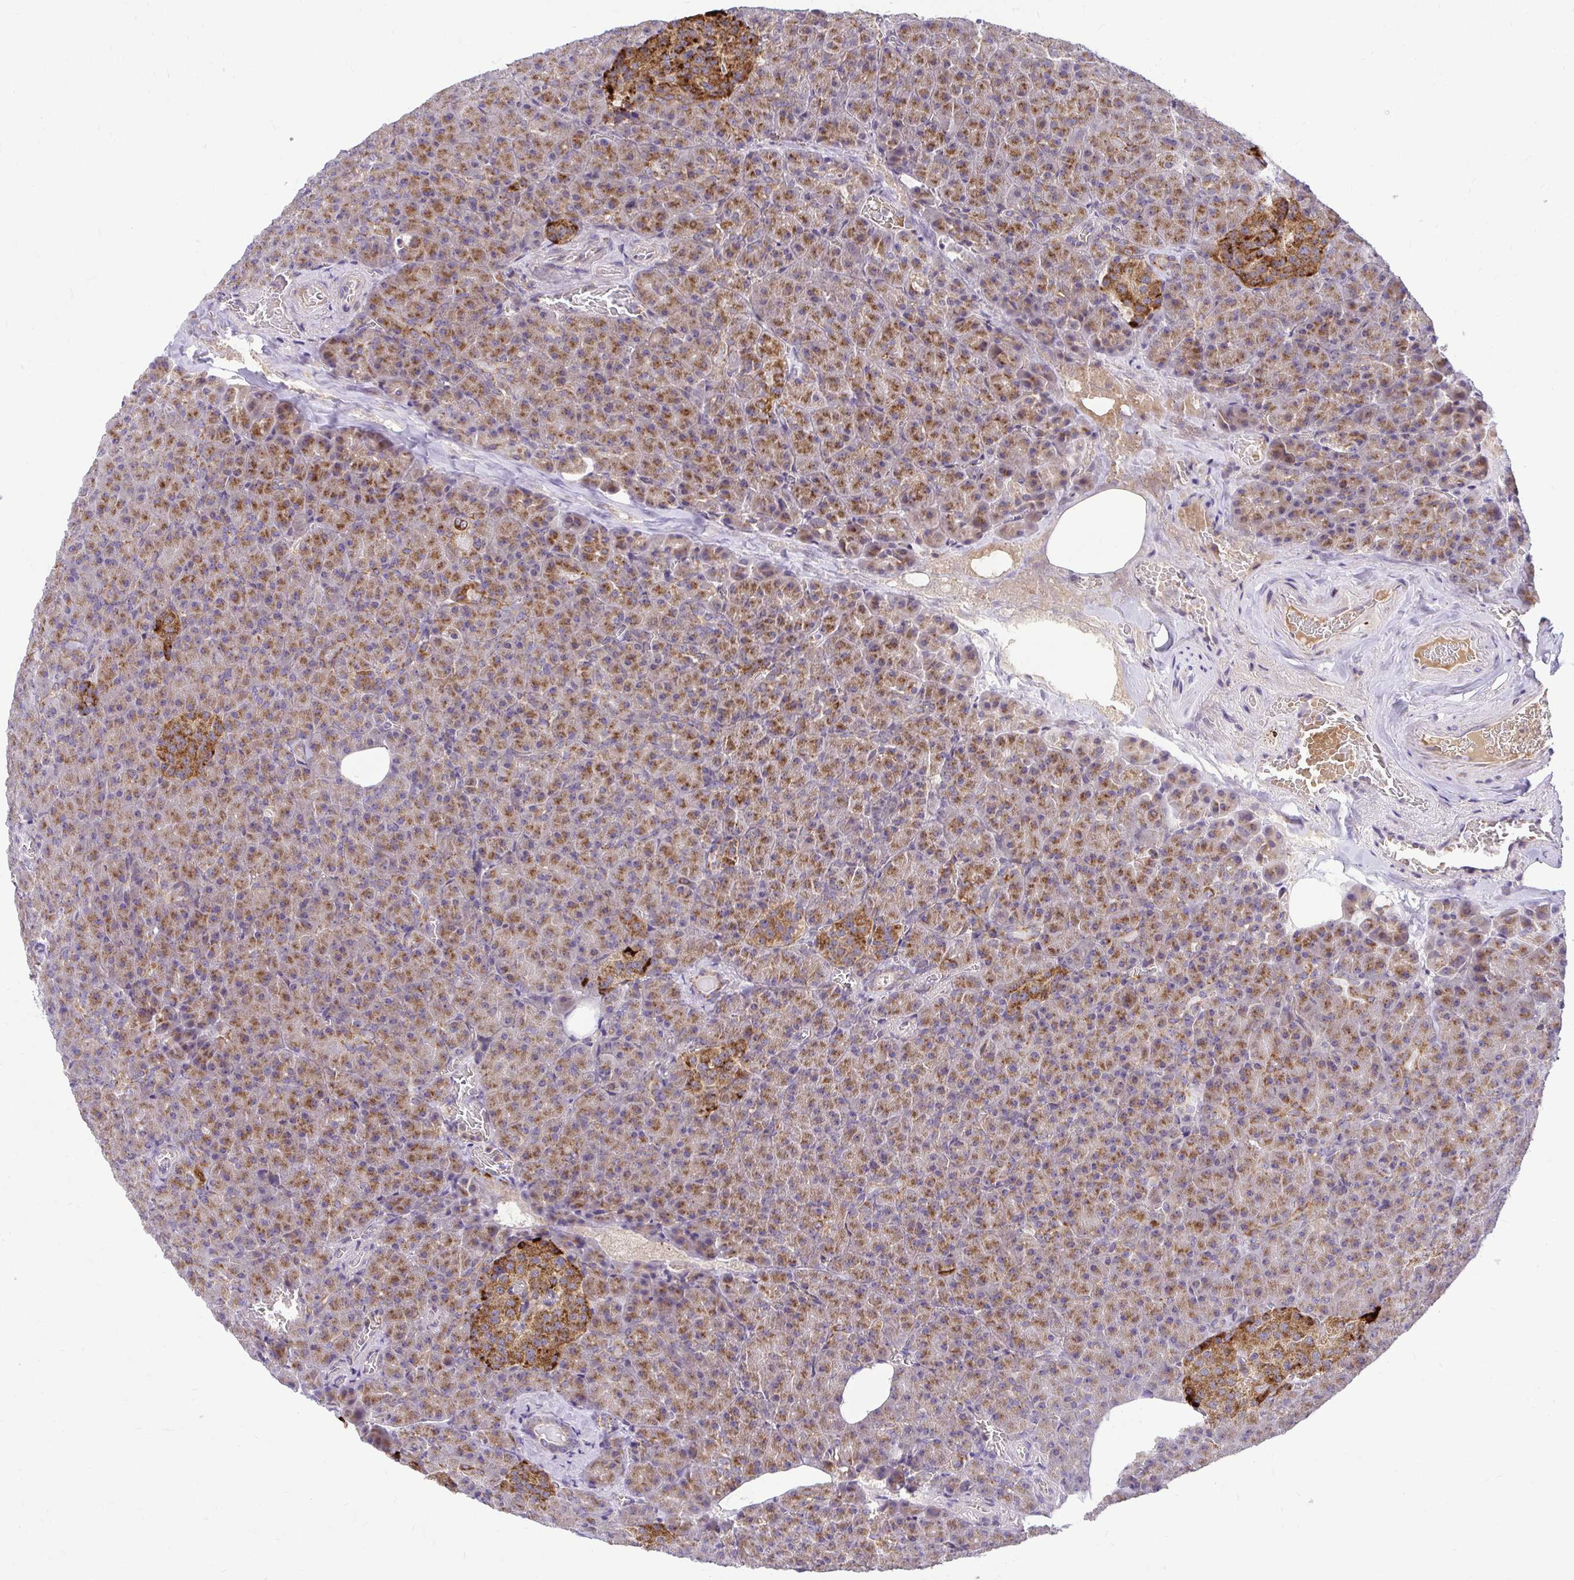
{"staining": {"intensity": "strong", "quantity": ">75%", "location": "cytoplasmic/membranous"}, "tissue": "pancreas", "cell_type": "Exocrine glandular cells", "image_type": "normal", "snomed": [{"axis": "morphology", "description": "Normal tissue, NOS"}, {"axis": "topography", "description": "Pancreas"}], "caption": "Immunohistochemistry of normal human pancreas demonstrates high levels of strong cytoplasmic/membranous expression in approximately >75% of exocrine glandular cells.", "gene": "VTI1B", "patient": {"sex": "female", "age": 74}}